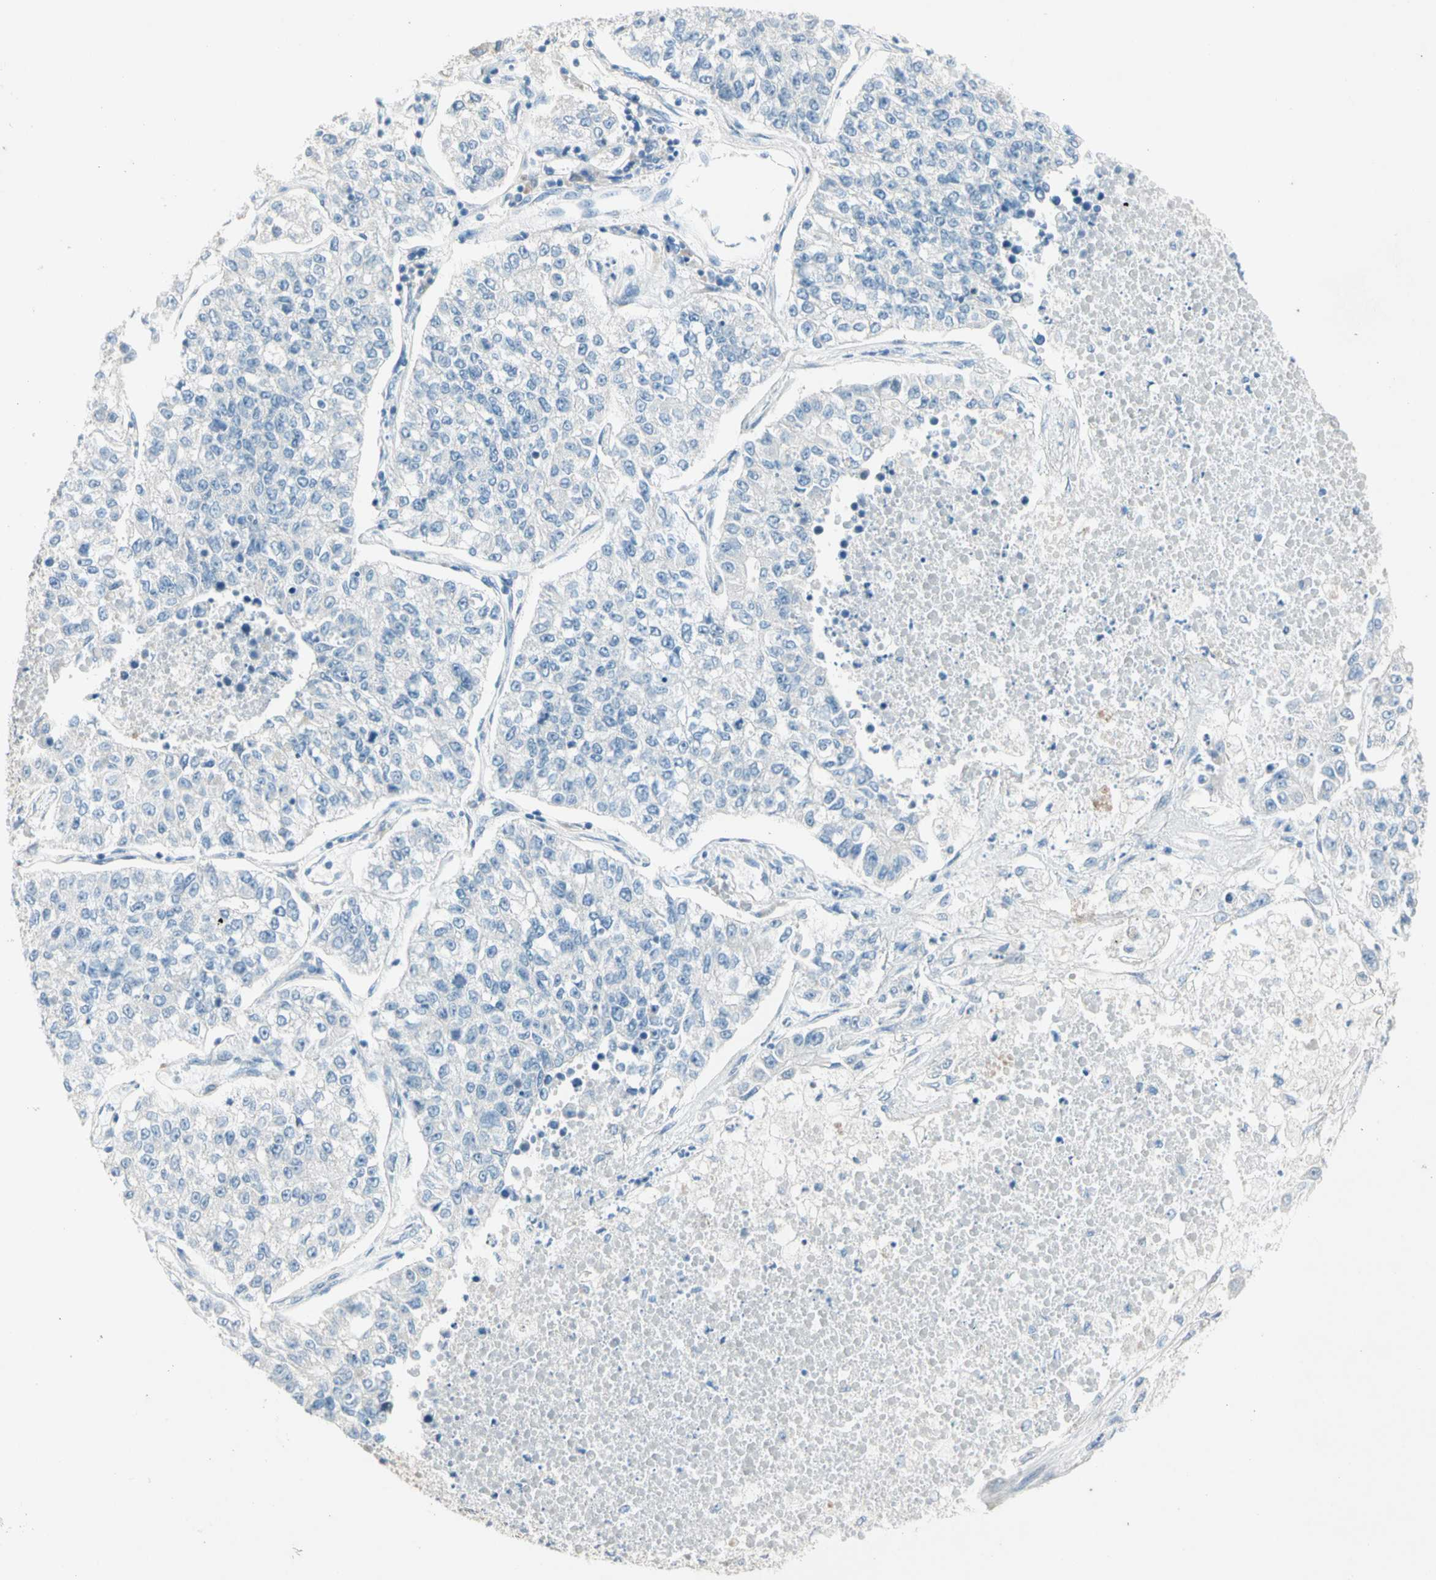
{"staining": {"intensity": "negative", "quantity": "none", "location": "none"}, "tissue": "lung cancer", "cell_type": "Tumor cells", "image_type": "cancer", "snomed": [{"axis": "morphology", "description": "Adenocarcinoma, NOS"}, {"axis": "topography", "description": "Lung"}], "caption": "IHC image of neoplastic tissue: lung cancer (adenocarcinoma) stained with DAB reveals no significant protein expression in tumor cells.", "gene": "SERPIND1", "patient": {"sex": "male", "age": 49}}